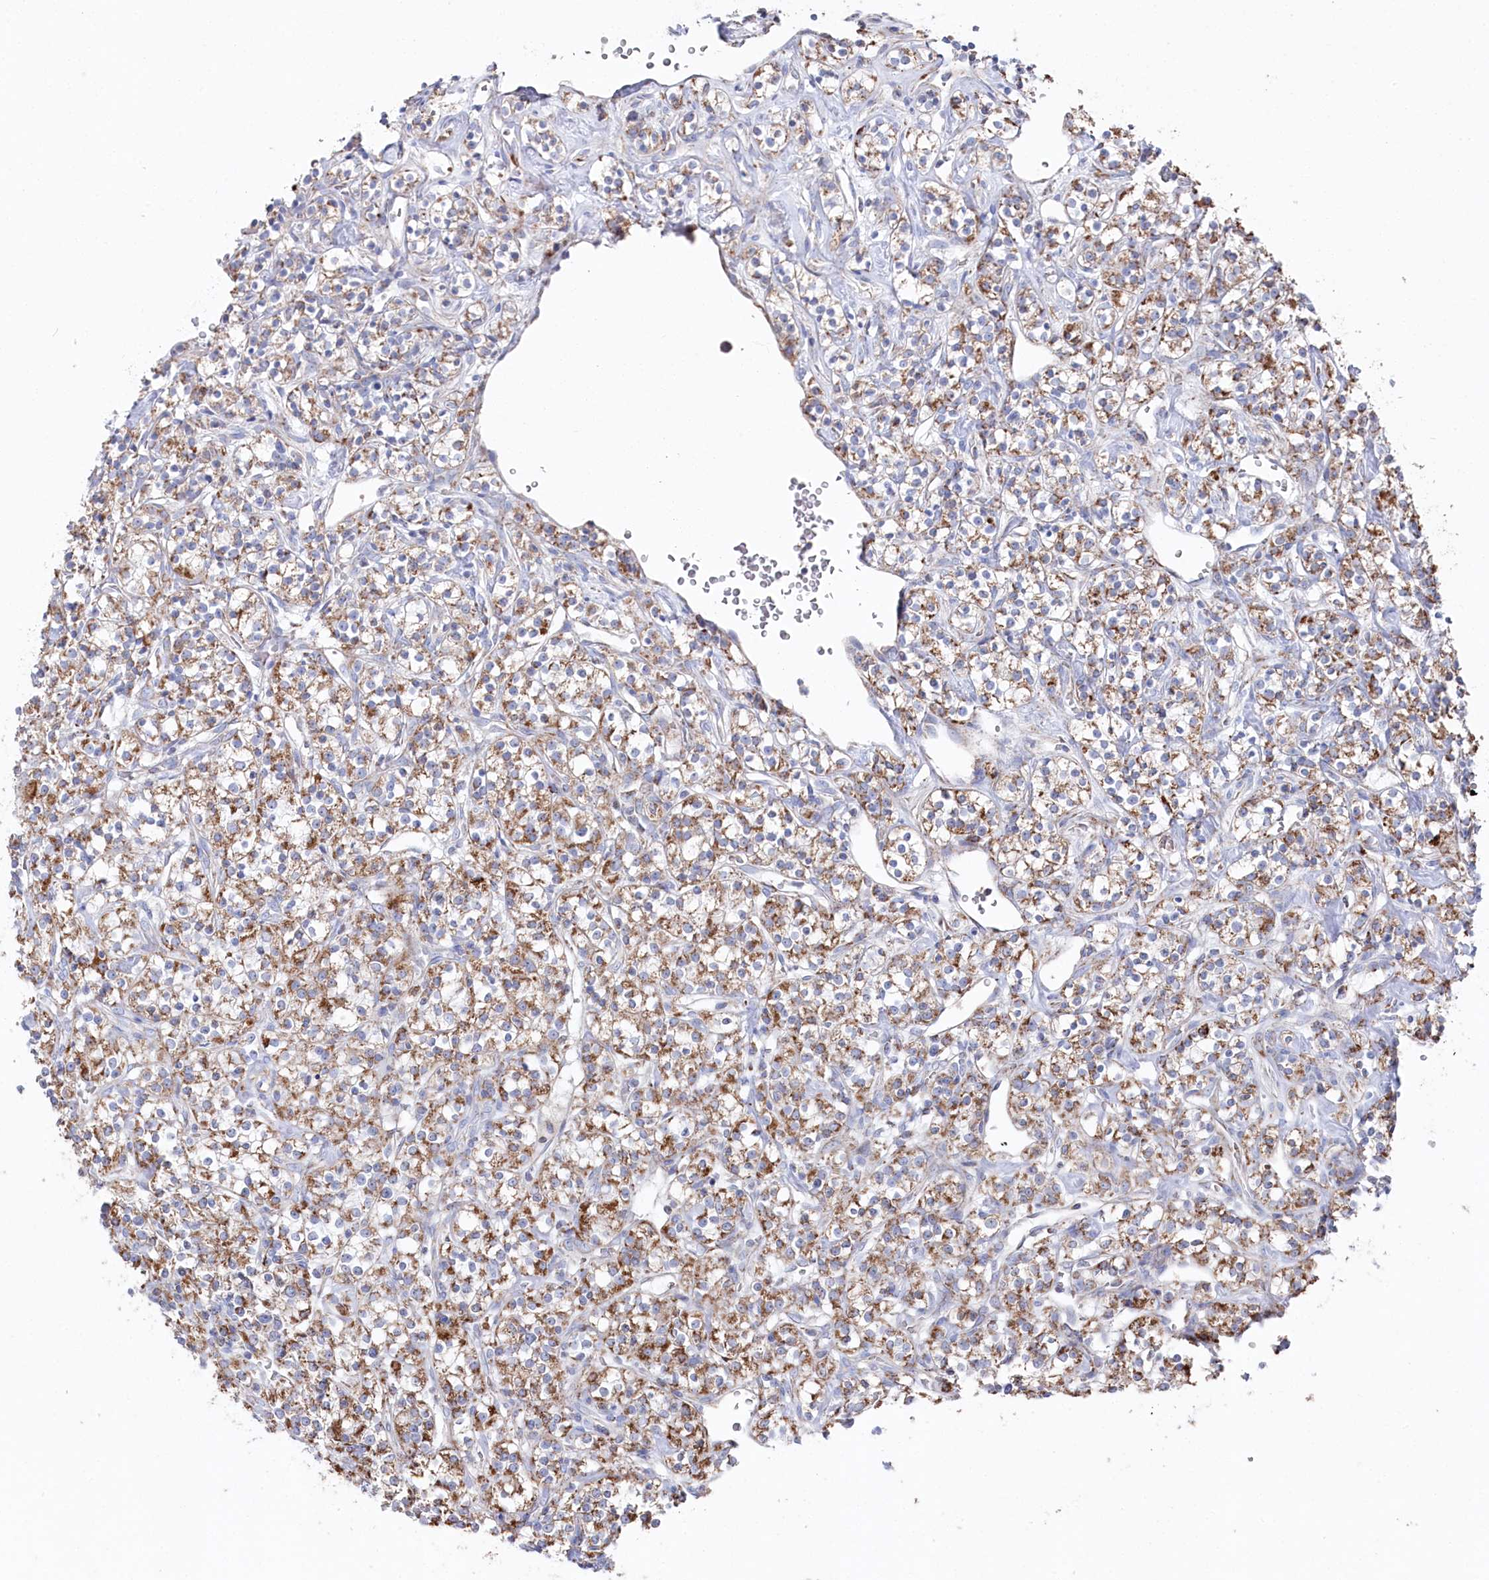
{"staining": {"intensity": "moderate", "quantity": ">75%", "location": "cytoplasmic/membranous"}, "tissue": "renal cancer", "cell_type": "Tumor cells", "image_type": "cancer", "snomed": [{"axis": "morphology", "description": "Adenocarcinoma, NOS"}, {"axis": "topography", "description": "Kidney"}], "caption": "A histopathology image of human renal cancer (adenocarcinoma) stained for a protein shows moderate cytoplasmic/membranous brown staining in tumor cells.", "gene": "GLS2", "patient": {"sex": "male", "age": 77}}